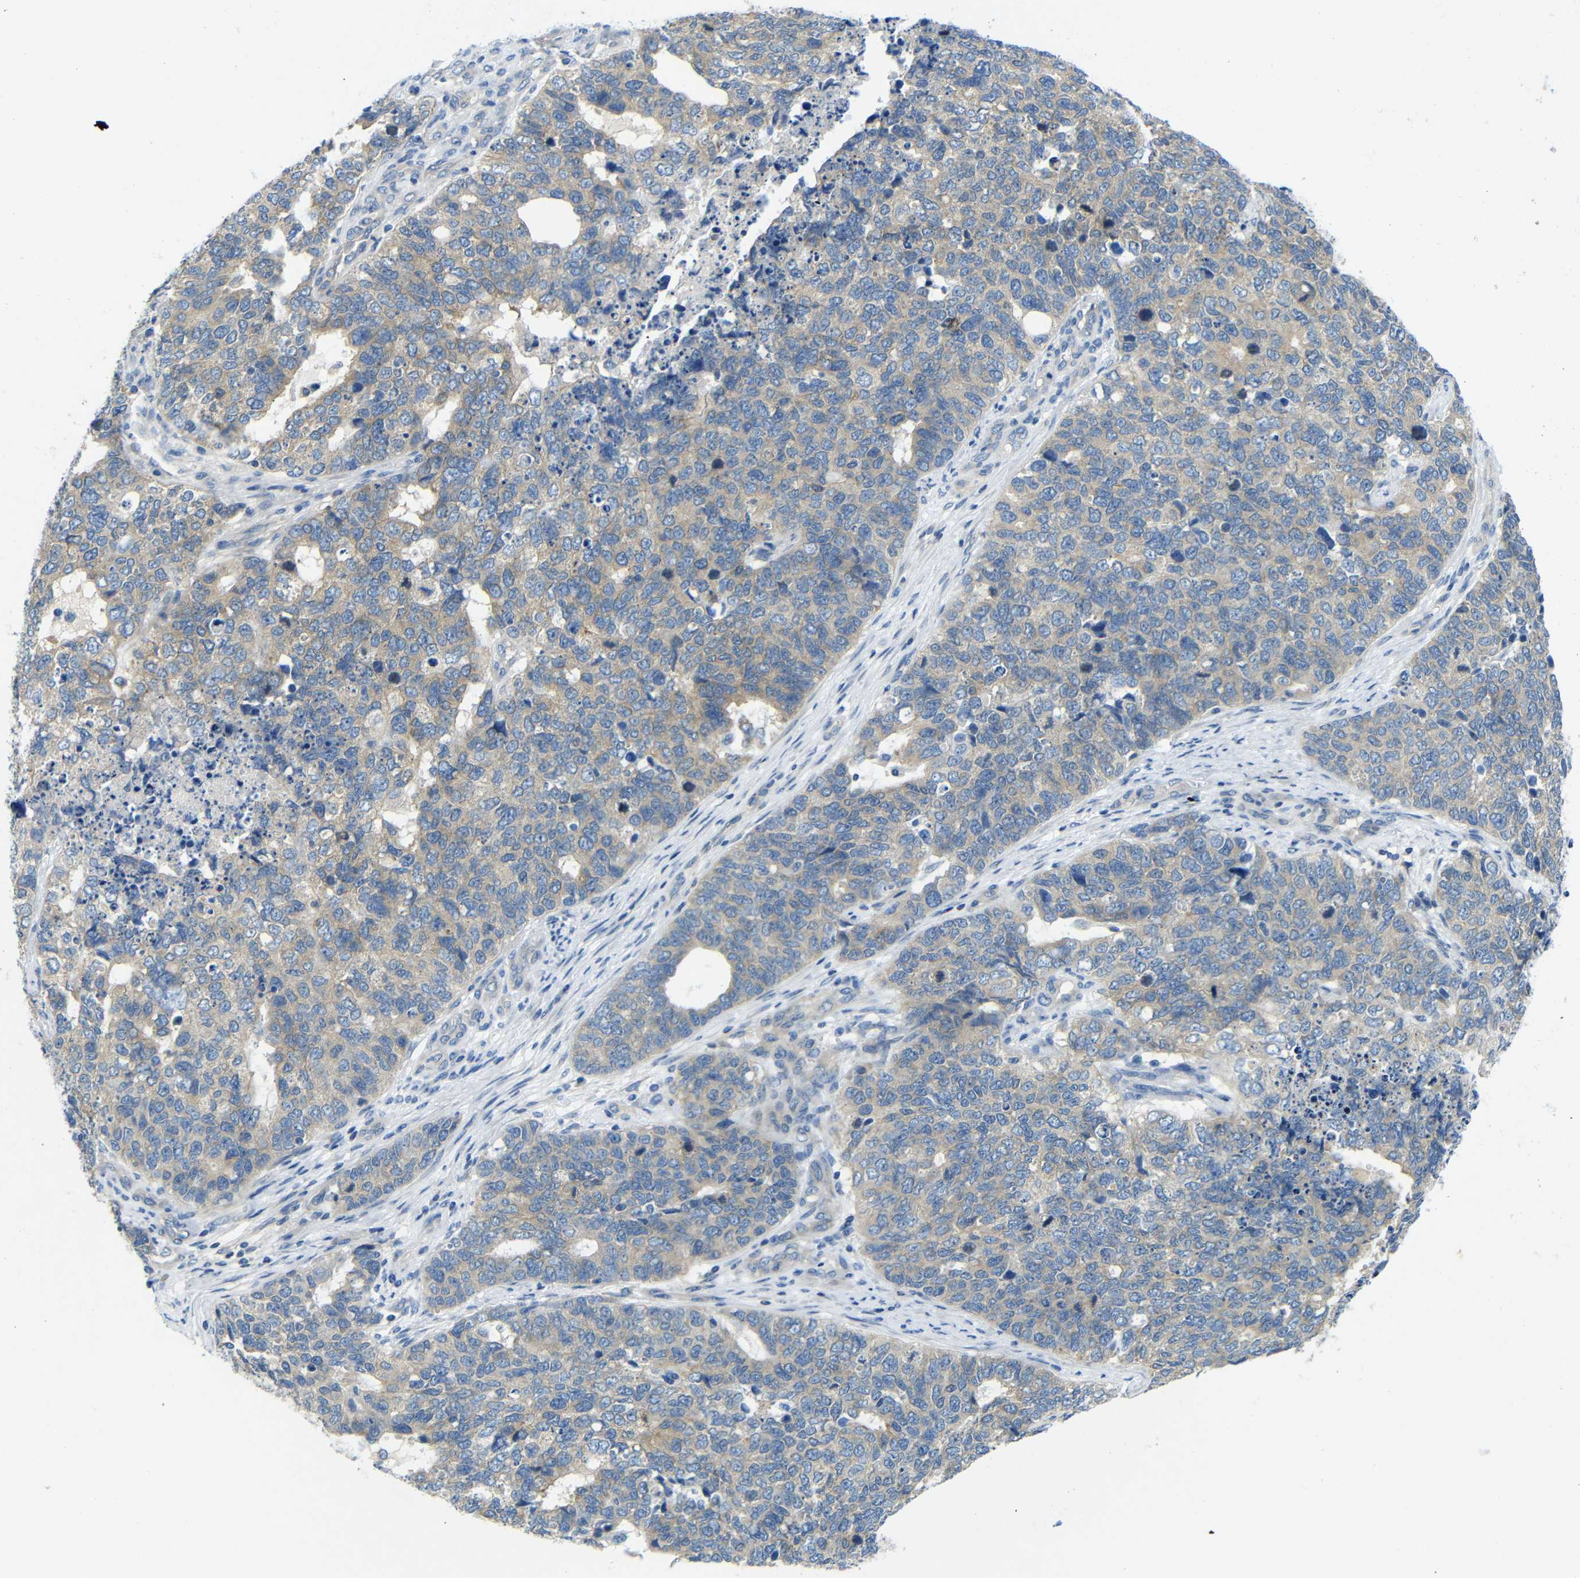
{"staining": {"intensity": "weak", "quantity": ">75%", "location": "cytoplasmic/membranous"}, "tissue": "cervical cancer", "cell_type": "Tumor cells", "image_type": "cancer", "snomed": [{"axis": "morphology", "description": "Squamous cell carcinoma, NOS"}, {"axis": "topography", "description": "Cervix"}], "caption": "Protein analysis of cervical squamous cell carcinoma tissue exhibits weak cytoplasmic/membranous expression in about >75% of tumor cells.", "gene": "DCP1A", "patient": {"sex": "female", "age": 63}}